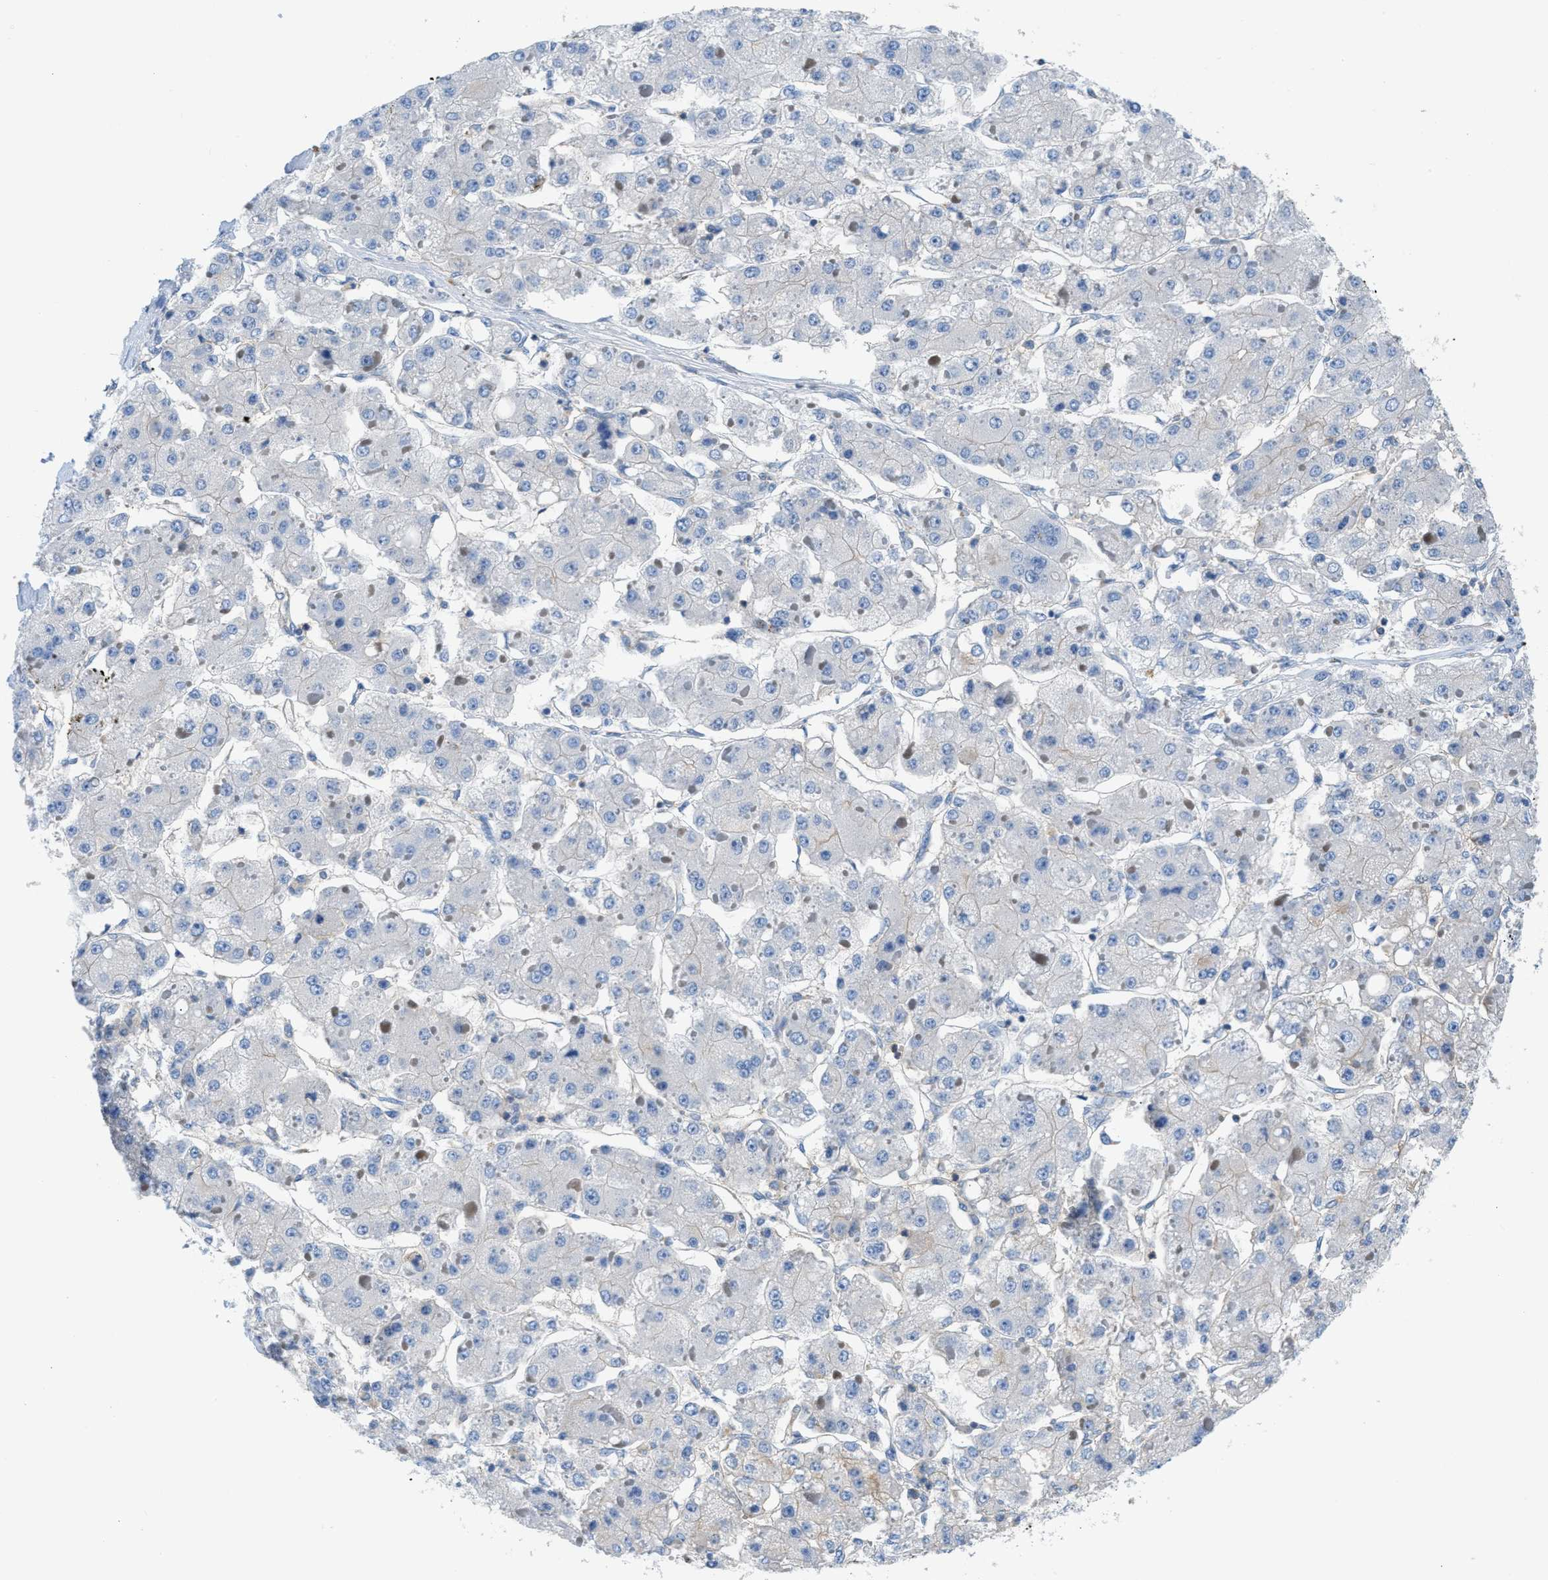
{"staining": {"intensity": "negative", "quantity": "none", "location": "none"}, "tissue": "liver cancer", "cell_type": "Tumor cells", "image_type": "cancer", "snomed": [{"axis": "morphology", "description": "Carcinoma, Hepatocellular, NOS"}, {"axis": "topography", "description": "Liver"}], "caption": "Tumor cells show no significant protein positivity in liver cancer.", "gene": "ORAI1", "patient": {"sex": "female", "age": 73}}